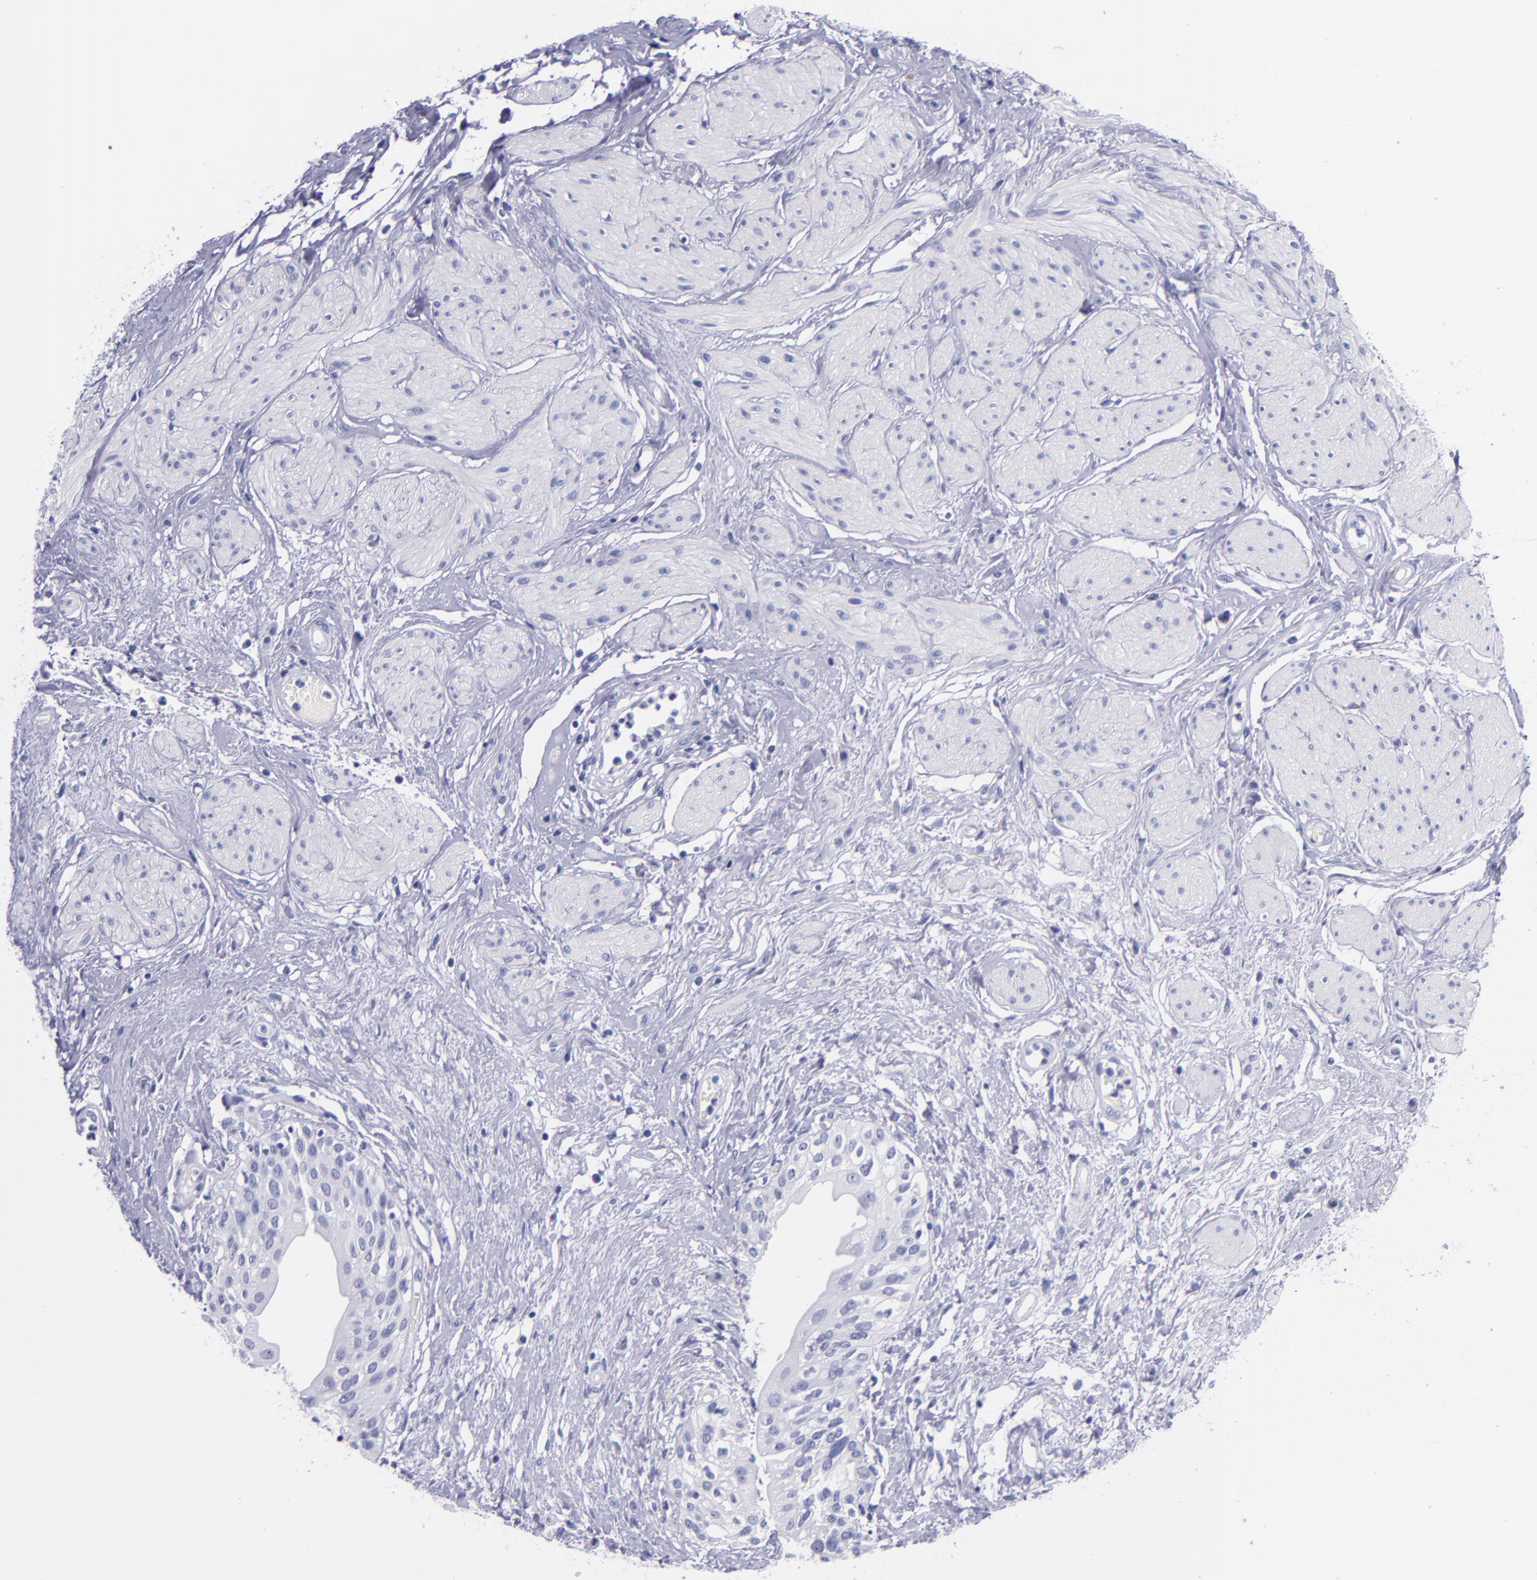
{"staining": {"intensity": "negative", "quantity": "none", "location": "none"}, "tissue": "urinary bladder", "cell_type": "Urothelial cells", "image_type": "normal", "snomed": [{"axis": "morphology", "description": "Normal tissue, NOS"}, {"axis": "topography", "description": "Urinary bladder"}], "caption": "This is a micrograph of immunohistochemistry (IHC) staining of unremarkable urinary bladder, which shows no staining in urothelial cells.", "gene": "SV2A", "patient": {"sex": "female", "age": 55}}